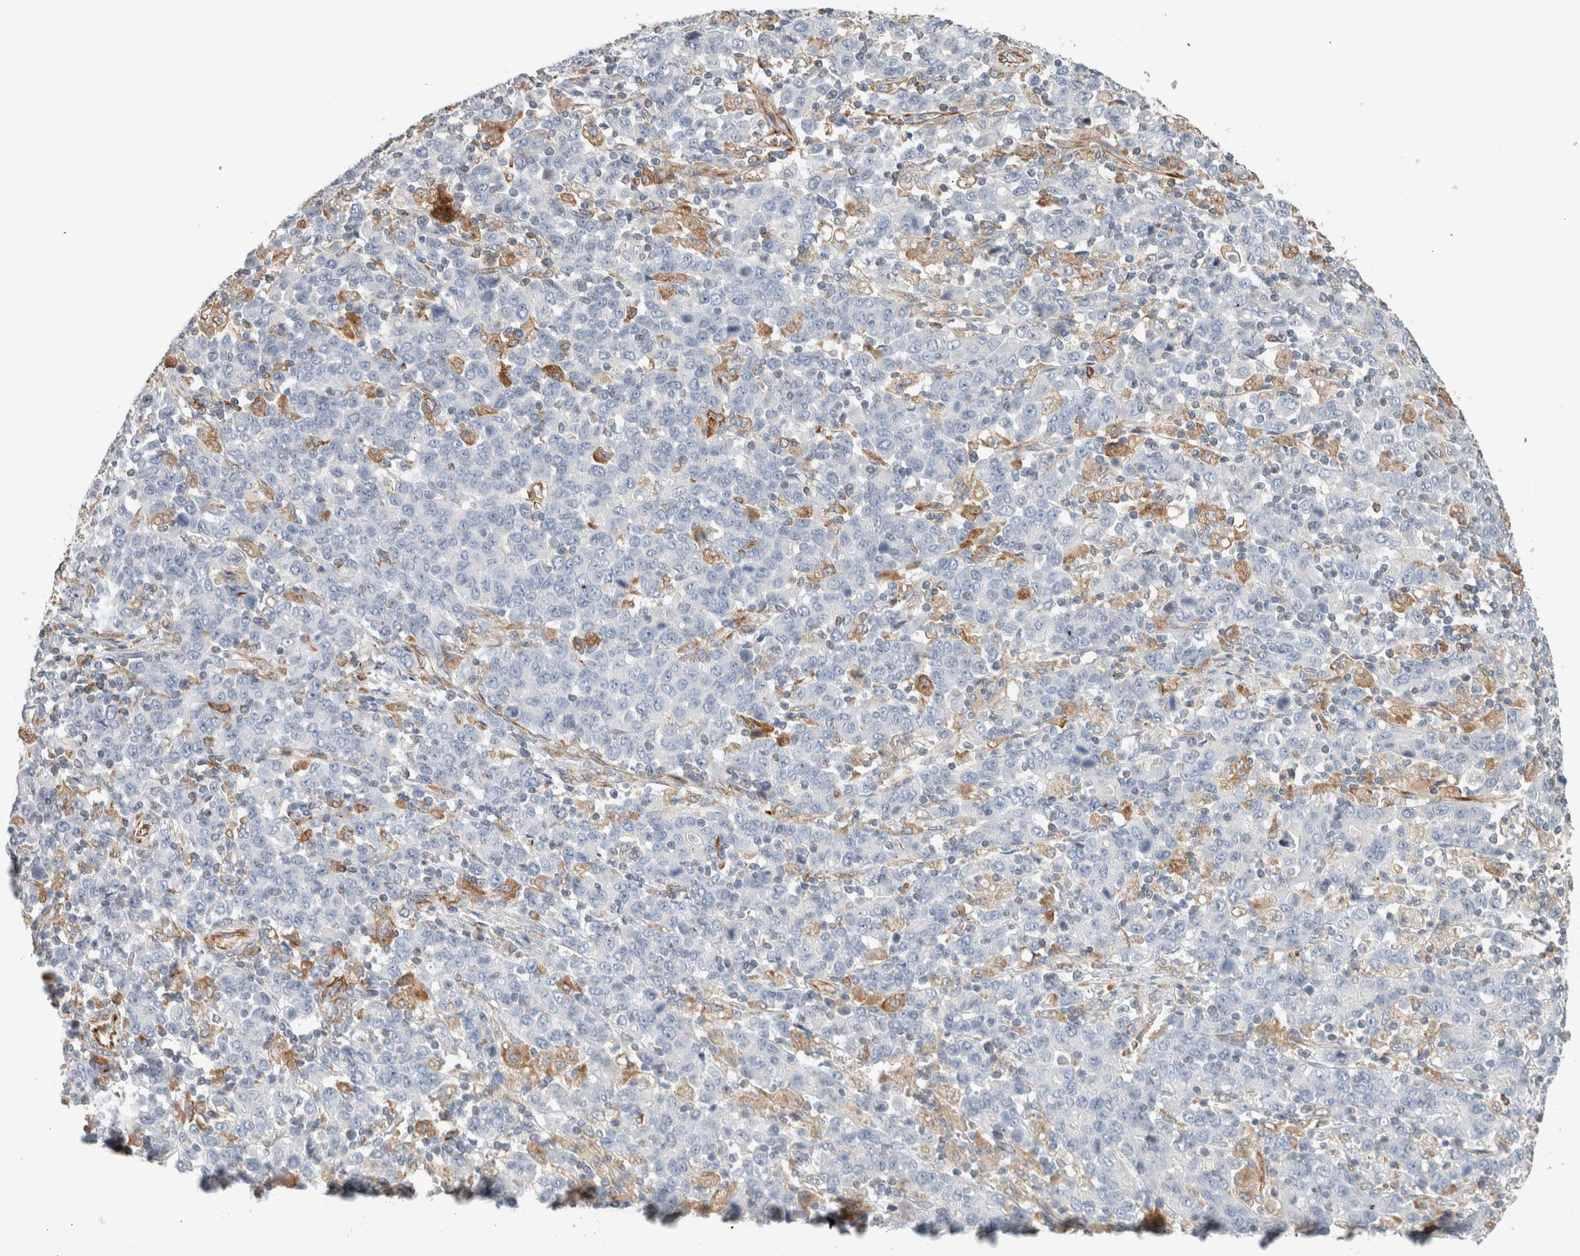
{"staining": {"intensity": "negative", "quantity": "none", "location": "none"}, "tissue": "stomach cancer", "cell_type": "Tumor cells", "image_type": "cancer", "snomed": [{"axis": "morphology", "description": "Adenocarcinoma, NOS"}, {"axis": "topography", "description": "Stomach, upper"}], "caption": "Image shows no significant protein positivity in tumor cells of stomach cancer.", "gene": "LY86", "patient": {"sex": "male", "age": 69}}